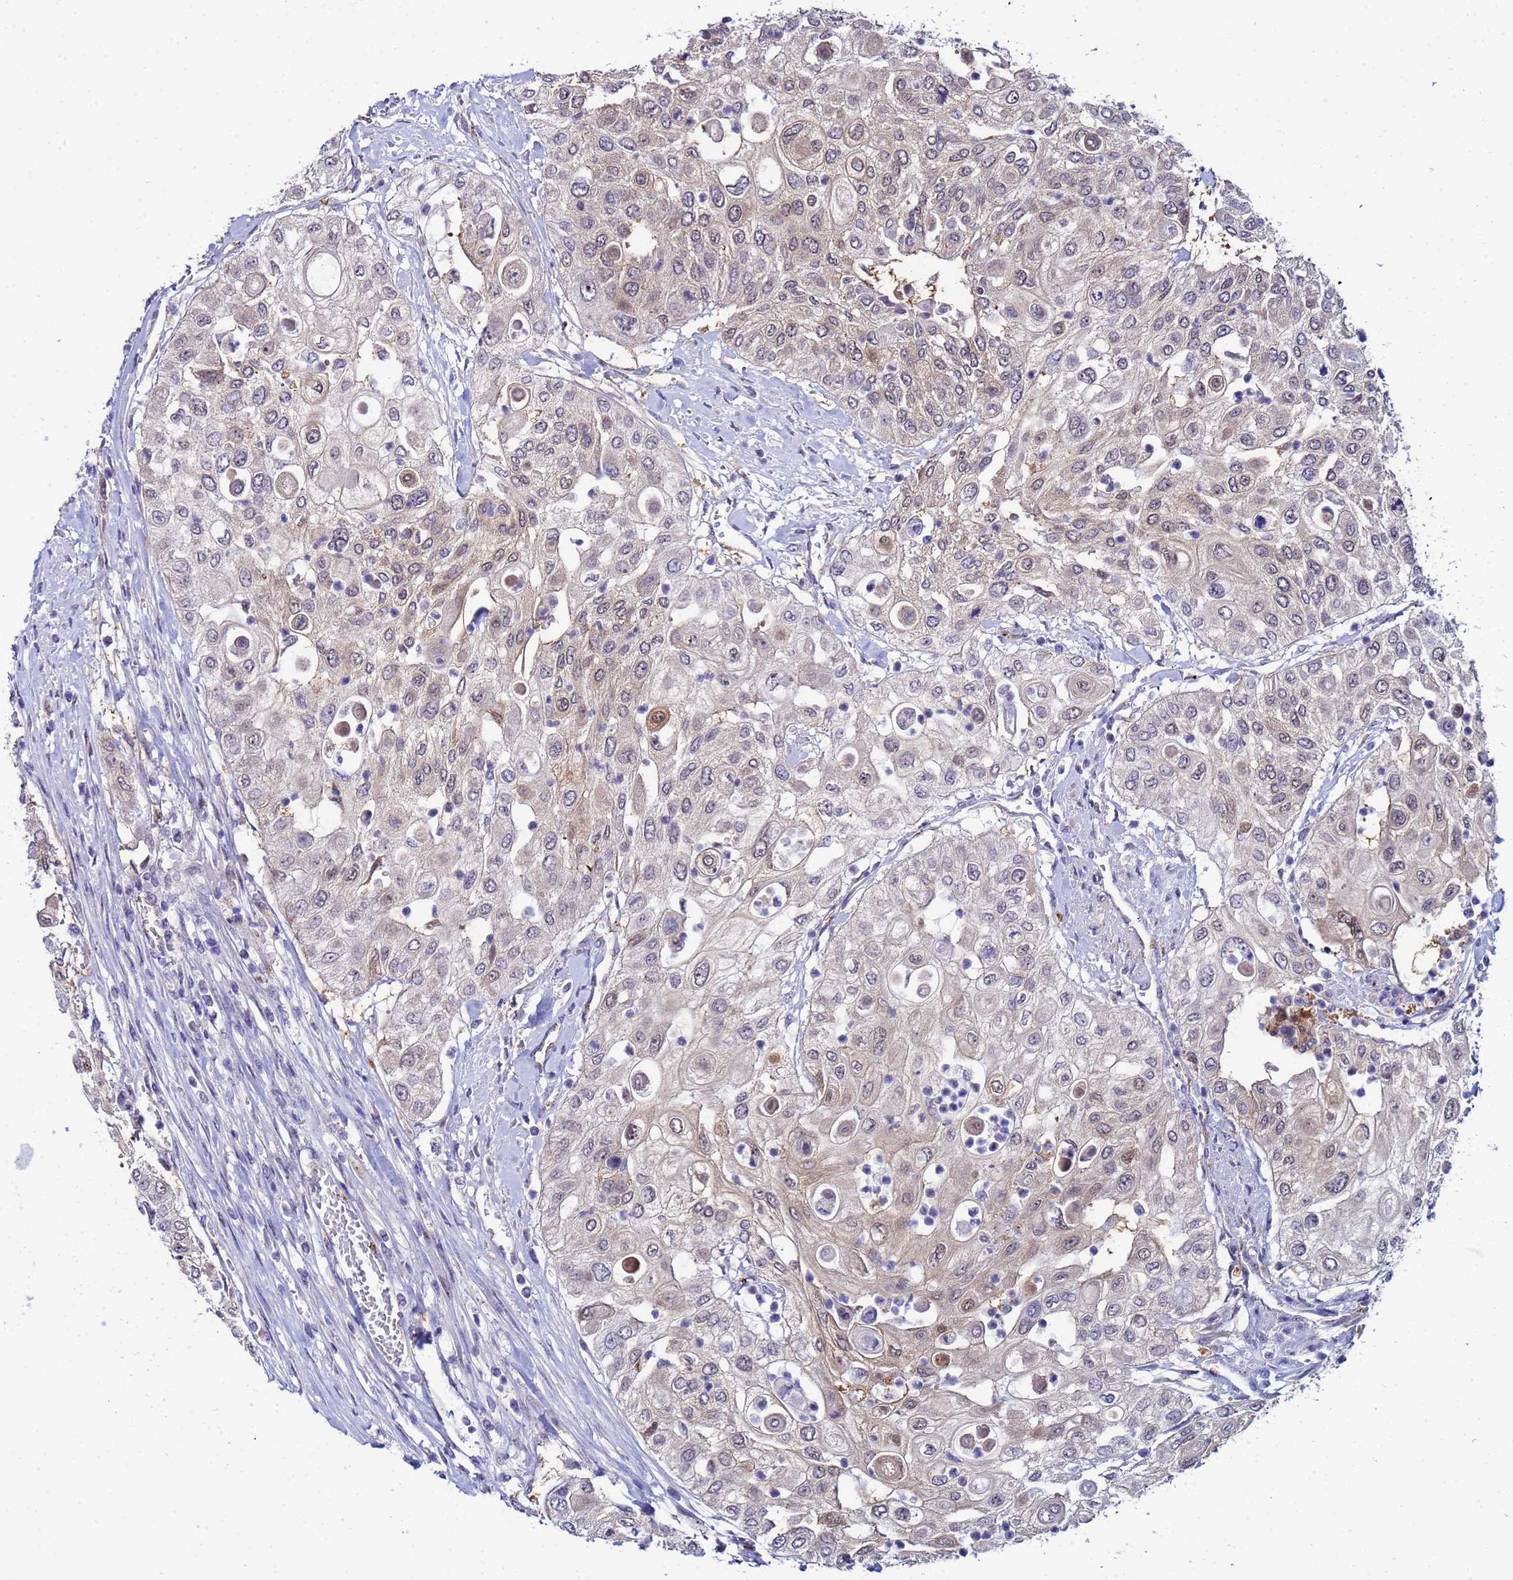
{"staining": {"intensity": "weak", "quantity": "<25%", "location": "cytoplasmic/membranous,nuclear"}, "tissue": "urothelial cancer", "cell_type": "Tumor cells", "image_type": "cancer", "snomed": [{"axis": "morphology", "description": "Urothelial carcinoma, High grade"}, {"axis": "topography", "description": "Urinary bladder"}], "caption": "Urothelial cancer was stained to show a protein in brown. There is no significant positivity in tumor cells.", "gene": "SLC25A37", "patient": {"sex": "female", "age": 79}}